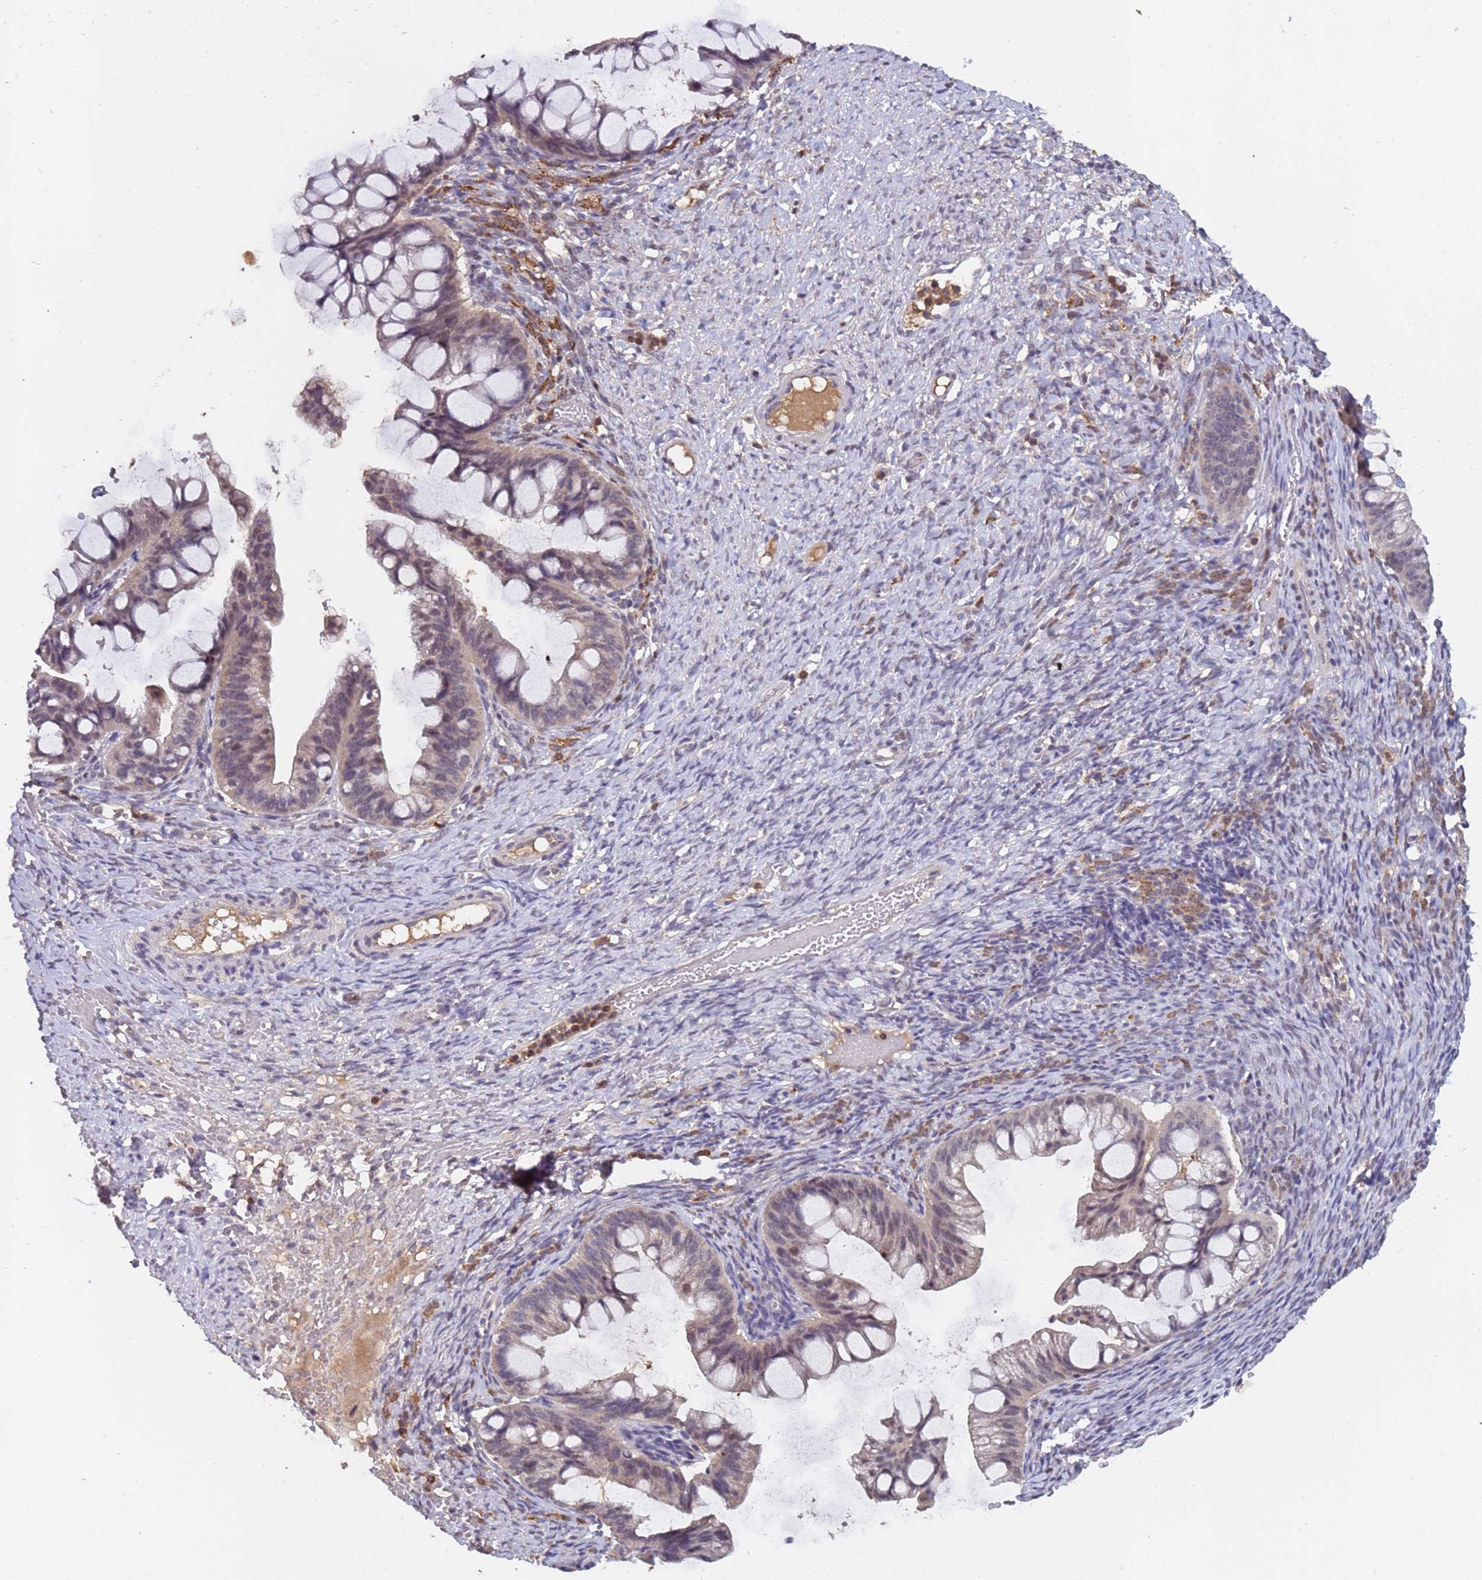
{"staining": {"intensity": "weak", "quantity": ">75%", "location": "nuclear"}, "tissue": "ovarian cancer", "cell_type": "Tumor cells", "image_type": "cancer", "snomed": [{"axis": "morphology", "description": "Cystadenocarcinoma, mucinous, NOS"}, {"axis": "topography", "description": "Ovary"}], "caption": "High-power microscopy captured an immunohistochemistry micrograph of mucinous cystadenocarcinoma (ovarian), revealing weak nuclear positivity in about >75% of tumor cells.", "gene": "ZNF248", "patient": {"sex": "female", "age": 73}}